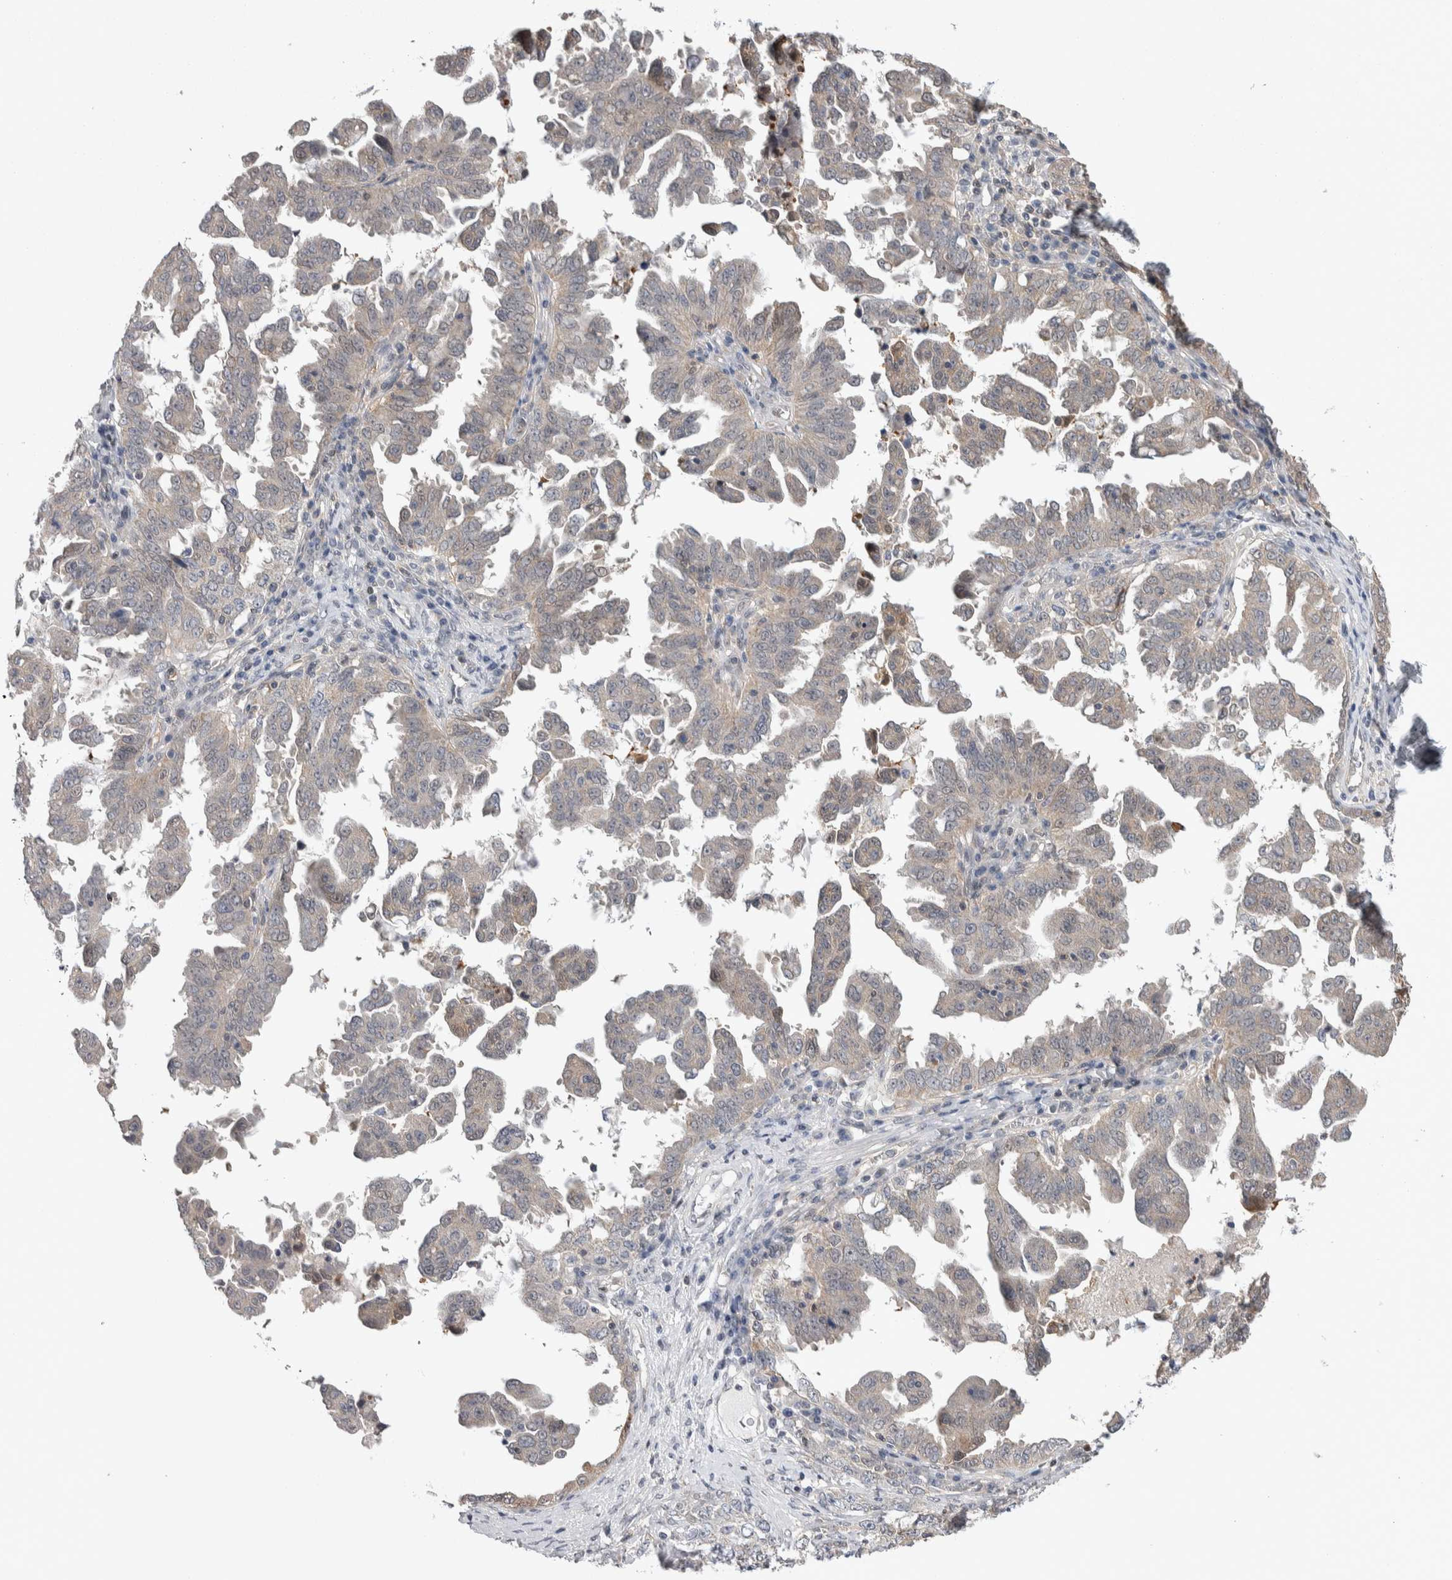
{"staining": {"intensity": "negative", "quantity": "none", "location": "none"}, "tissue": "ovarian cancer", "cell_type": "Tumor cells", "image_type": "cancer", "snomed": [{"axis": "morphology", "description": "Carcinoma, endometroid"}, {"axis": "topography", "description": "Ovary"}], "caption": "Immunohistochemical staining of human endometroid carcinoma (ovarian) exhibits no significant expression in tumor cells.", "gene": "TAX1BP1", "patient": {"sex": "female", "age": 62}}